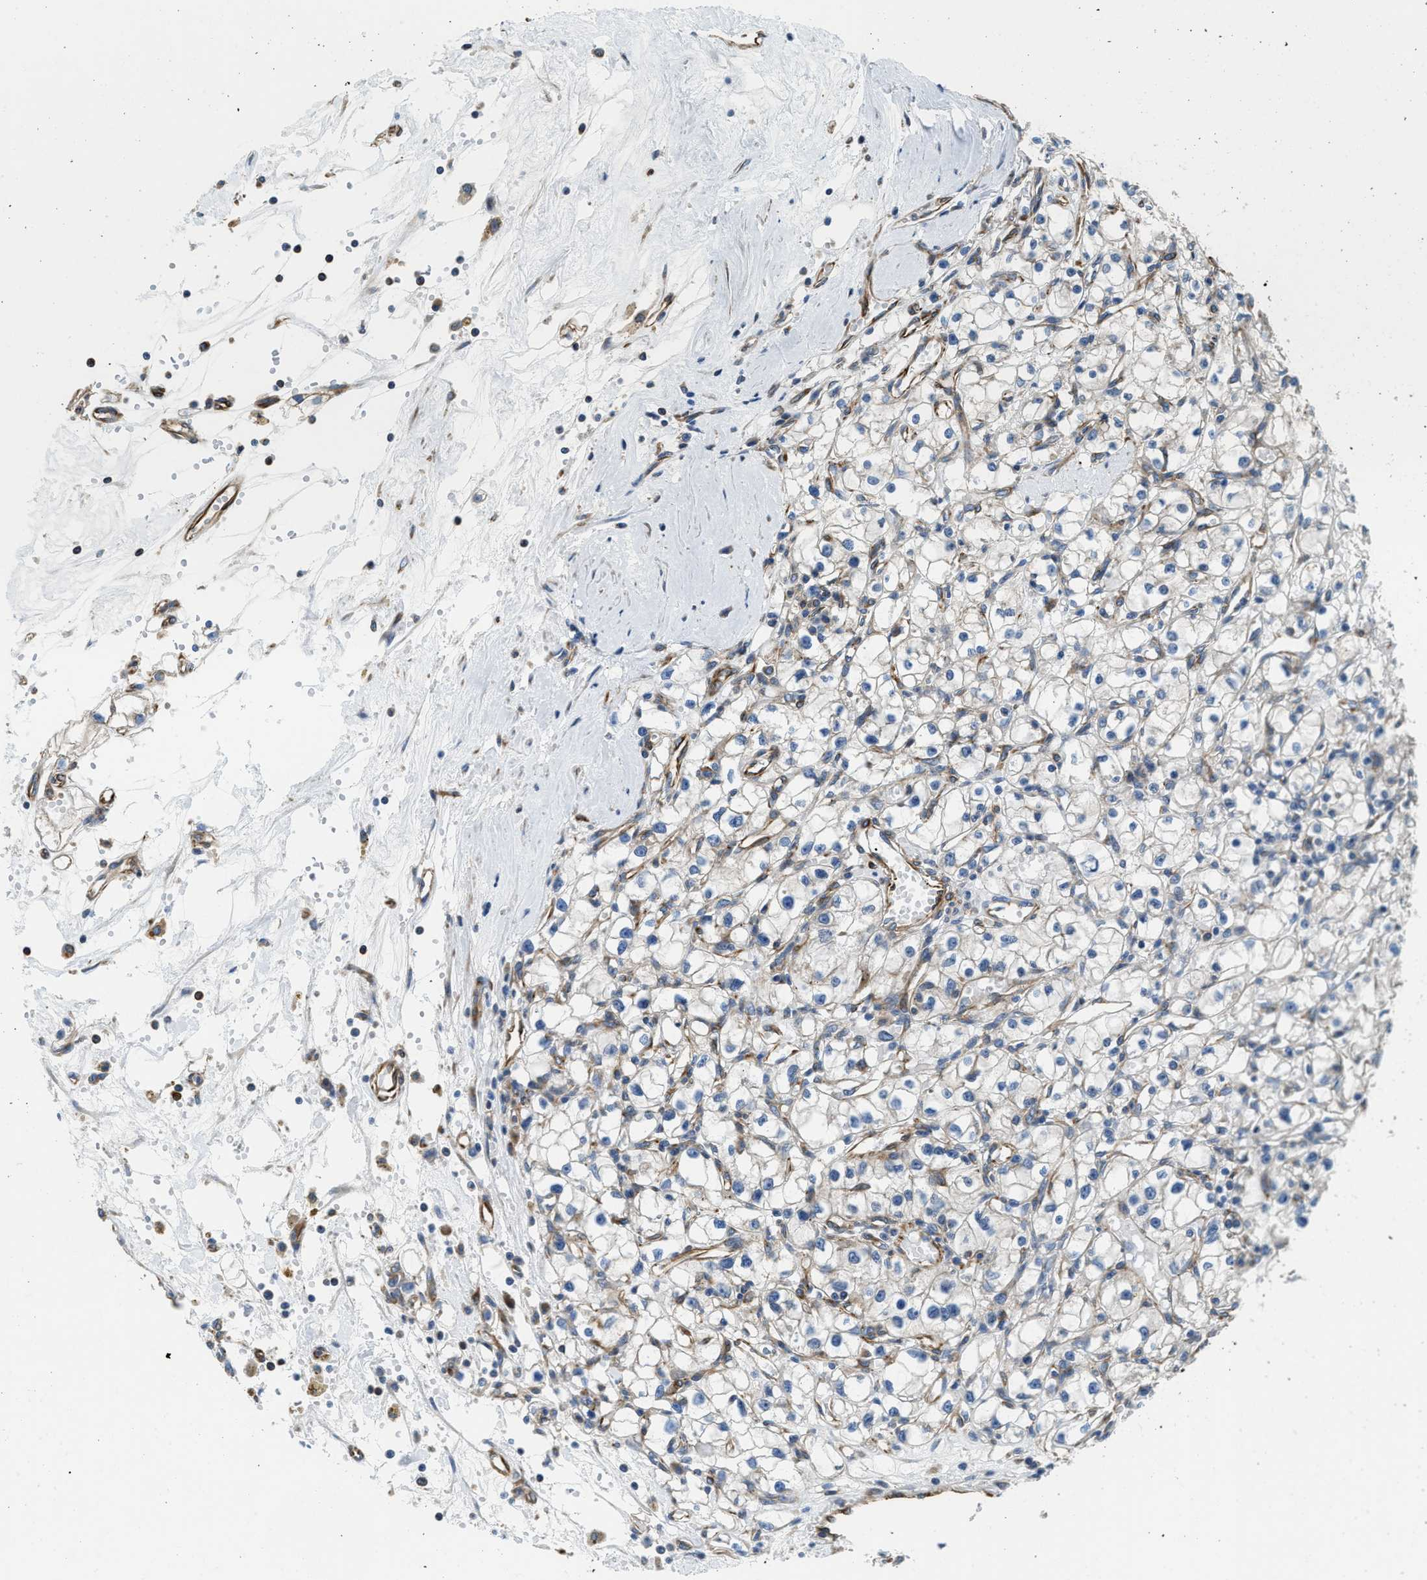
{"staining": {"intensity": "weak", "quantity": "<25%", "location": "cytoplasmic/membranous"}, "tissue": "renal cancer", "cell_type": "Tumor cells", "image_type": "cancer", "snomed": [{"axis": "morphology", "description": "Adenocarcinoma, NOS"}, {"axis": "topography", "description": "Kidney"}], "caption": "Renal adenocarcinoma was stained to show a protein in brown. There is no significant staining in tumor cells.", "gene": "HSD17B12", "patient": {"sex": "male", "age": 56}}